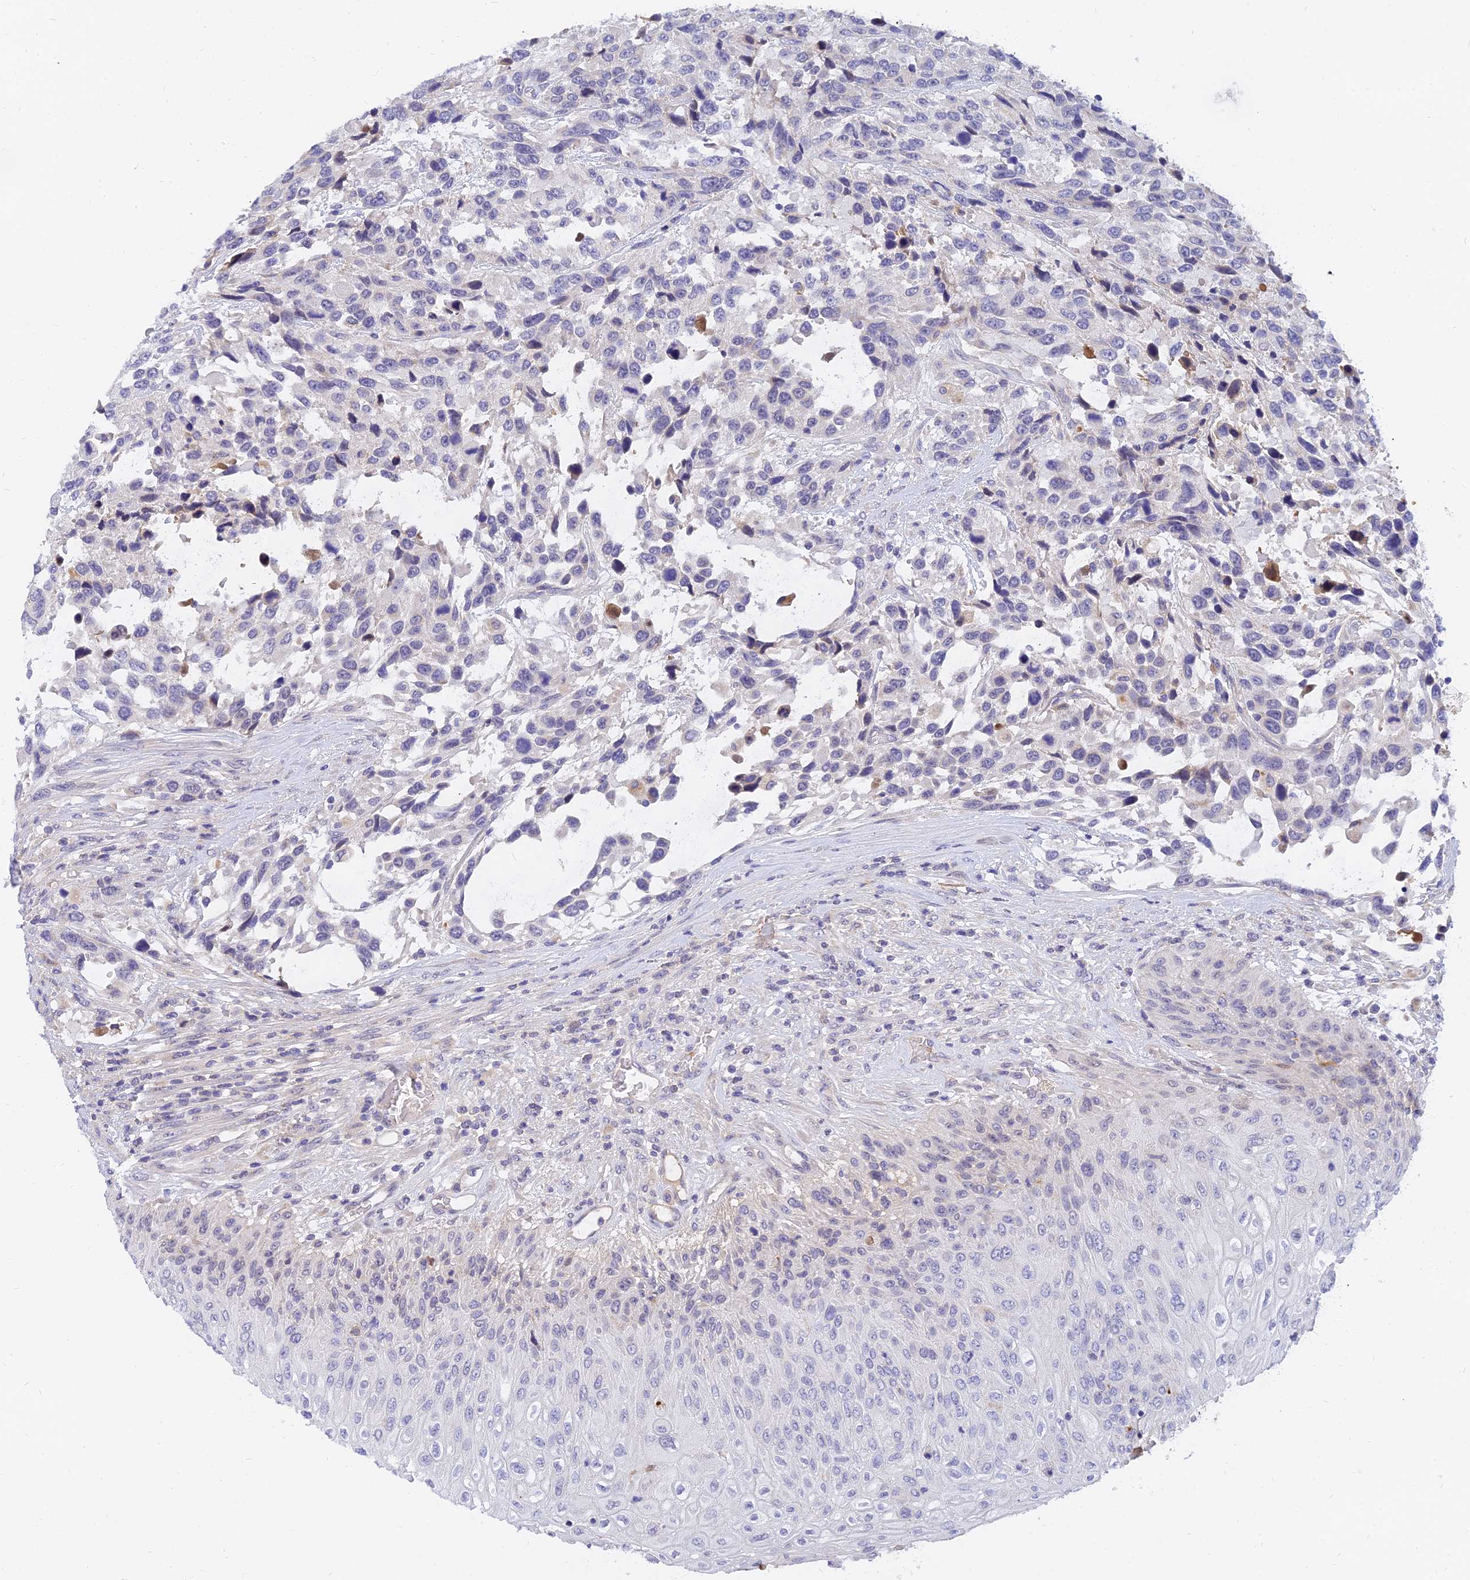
{"staining": {"intensity": "negative", "quantity": "none", "location": "none"}, "tissue": "urothelial cancer", "cell_type": "Tumor cells", "image_type": "cancer", "snomed": [{"axis": "morphology", "description": "Urothelial carcinoma, High grade"}, {"axis": "topography", "description": "Urinary bladder"}], "caption": "An IHC image of urothelial carcinoma (high-grade) is shown. There is no staining in tumor cells of urothelial carcinoma (high-grade).", "gene": "ANKS4B", "patient": {"sex": "female", "age": 70}}